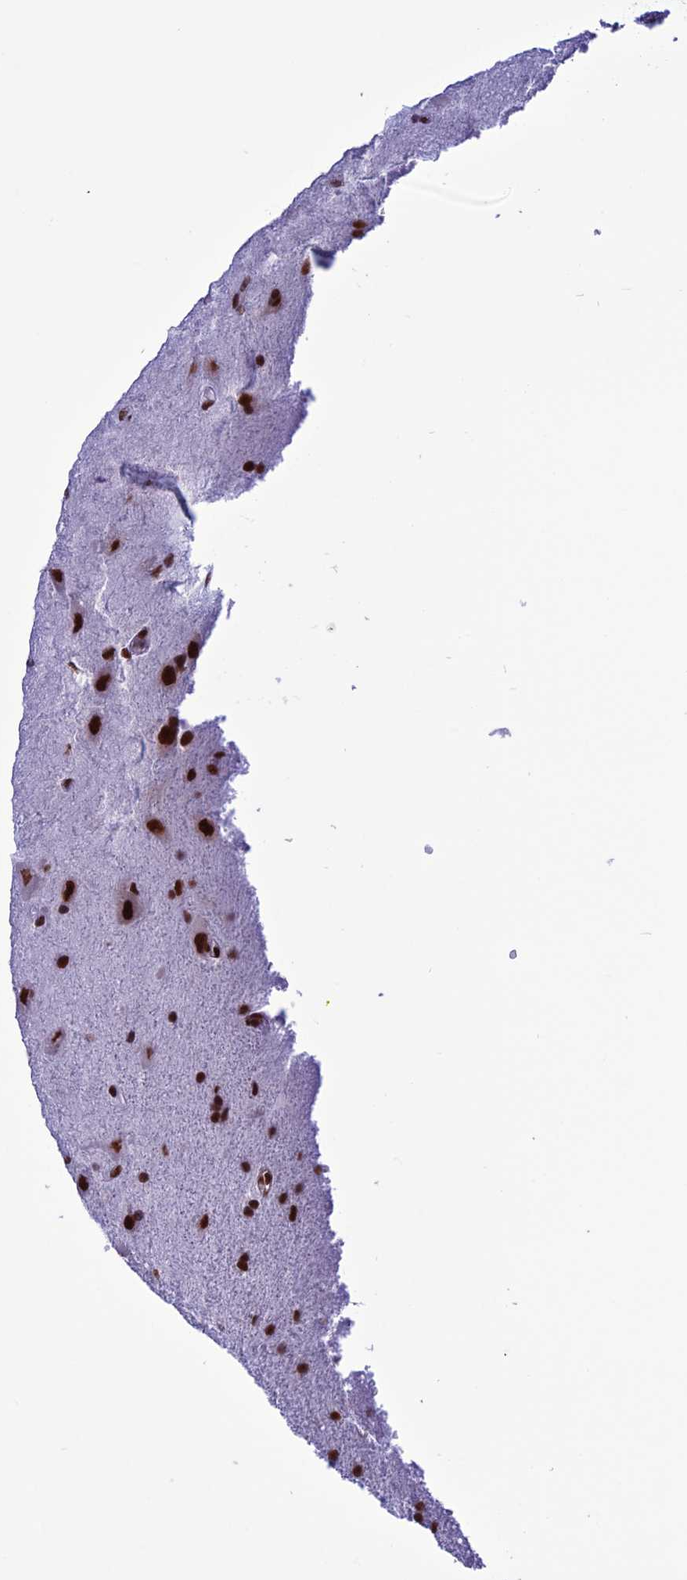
{"staining": {"intensity": "strong", "quantity": ">75%", "location": "nuclear"}, "tissue": "glioma", "cell_type": "Tumor cells", "image_type": "cancer", "snomed": [{"axis": "morphology", "description": "Glioma, malignant, Low grade"}, {"axis": "topography", "description": "Brain"}], "caption": "Immunohistochemistry (IHC) image of neoplastic tissue: human glioma stained using immunohistochemistry (IHC) demonstrates high levels of strong protein expression localized specifically in the nuclear of tumor cells, appearing as a nuclear brown color.", "gene": "U2AF1", "patient": {"sex": "male", "age": 66}}